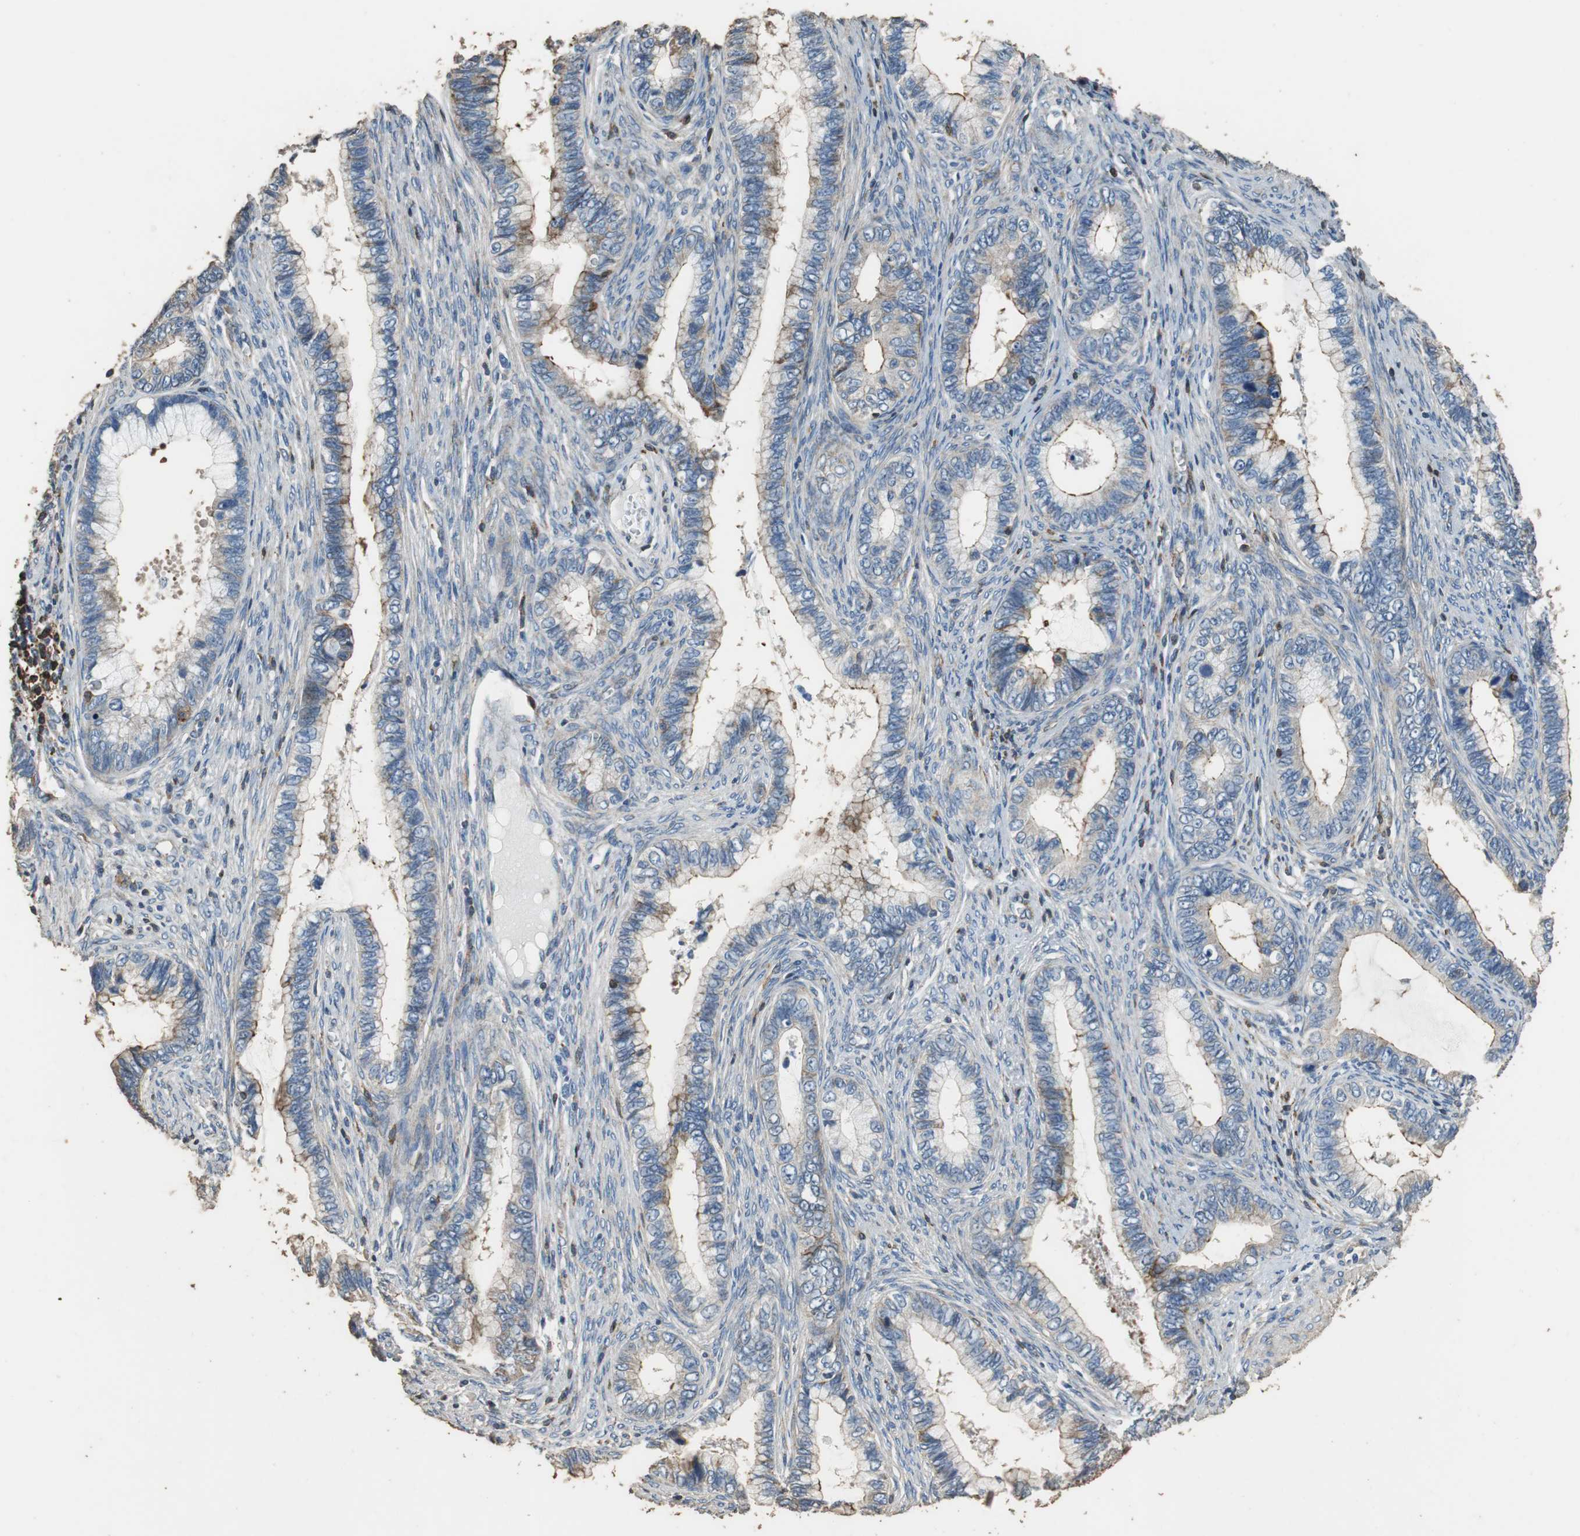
{"staining": {"intensity": "weak", "quantity": ">75%", "location": "cytoplasmic/membranous"}, "tissue": "cervical cancer", "cell_type": "Tumor cells", "image_type": "cancer", "snomed": [{"axis": "morphology", "description": "Adenocarcinoma, NOS"}, {"axis": "topography", "description": "Cervix"}], "caption": "Tumor cells reveal low levels of weak cytoplasmic/membranous expression in approximately >75% of cells in human adenocarcinoma (cervical).", "gene": "PRKRA", "patient": {"sex": "female", "age": 44}}